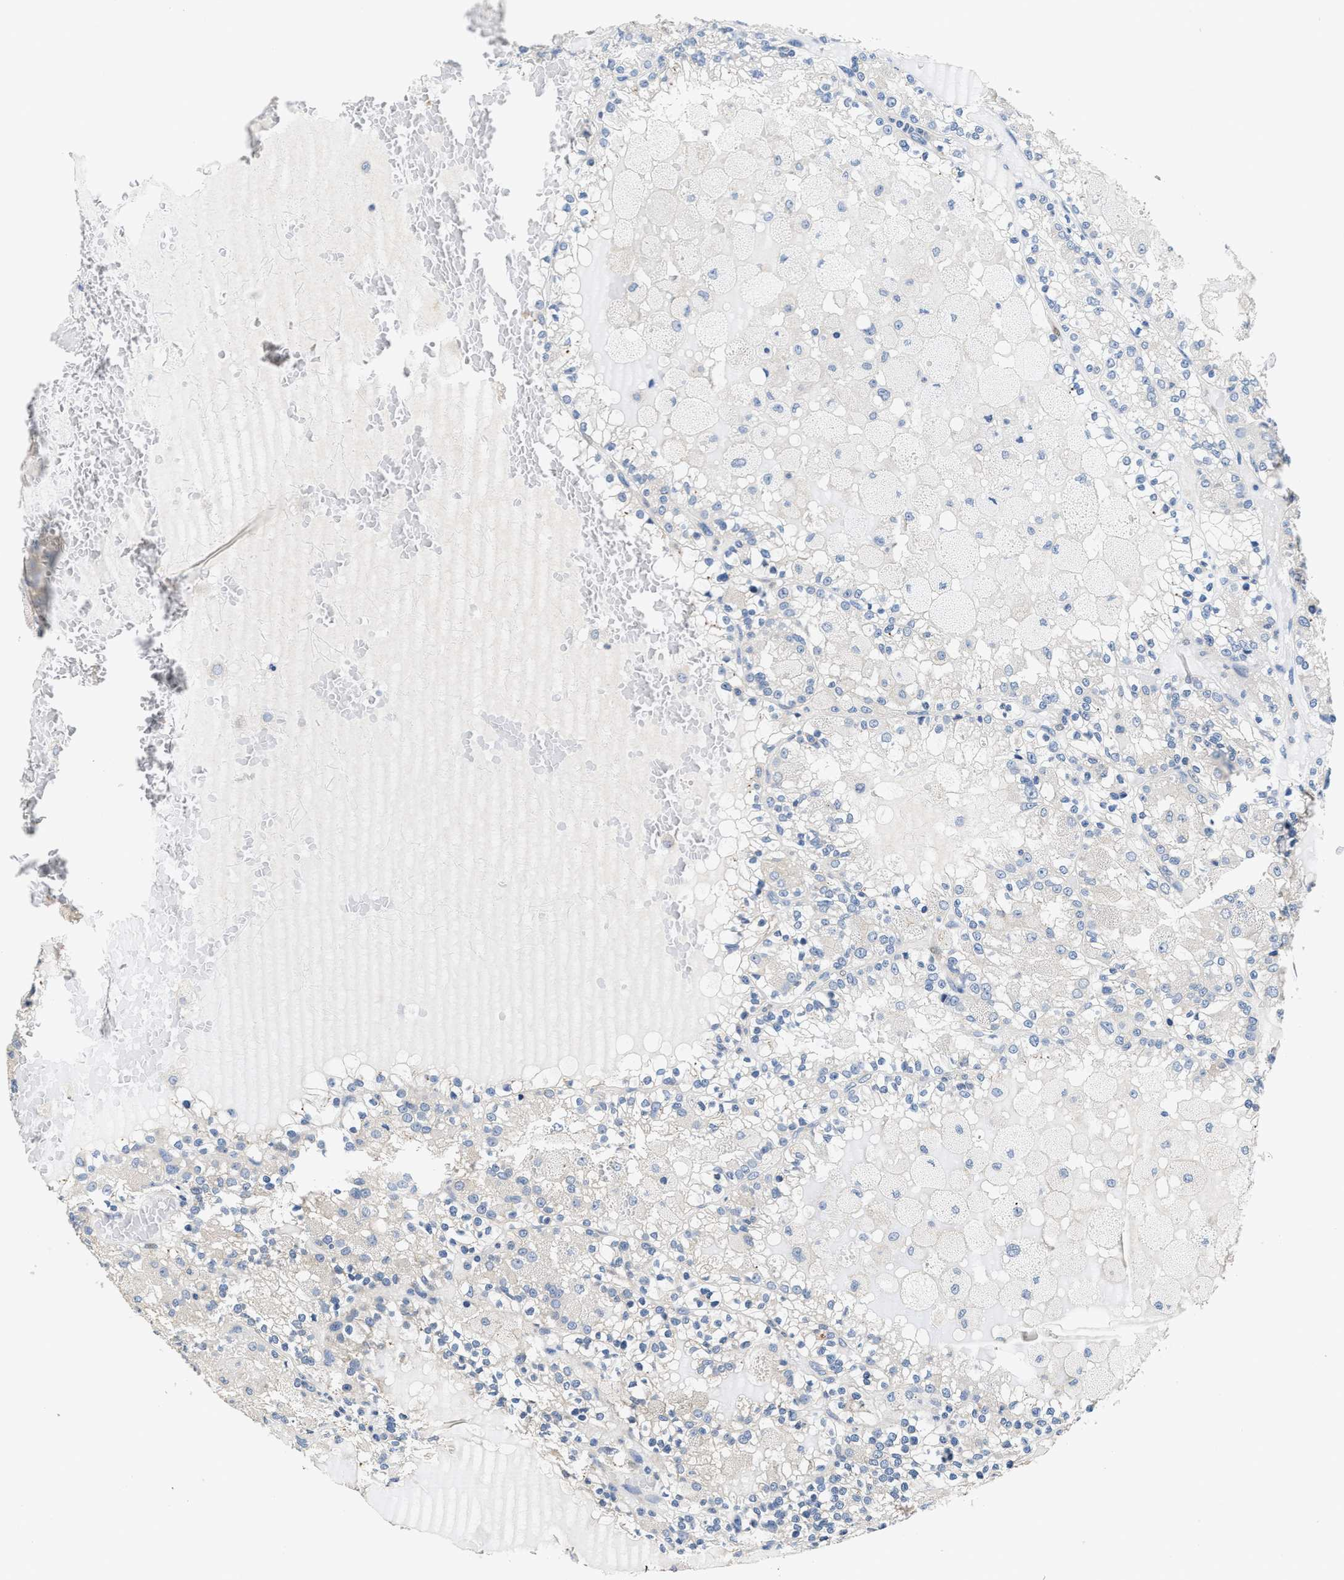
{"staining": {"intensity": "negative", "quantity": "none", "location": "none"}, "tissue": "renal cancer", "cell_type": "Tumor cells", "image_type": "cancer", "snomed": [{"axis": "morphology", "description": "Adenocarcinoma, NOS"}, {"axis": "topography", "description": "Kidney"}], "caption": "Immunohistochemistry (IHC) of human adenocarcinoma (renal) shows no staining in tumor cells. (DAB (3,3'-diaminobenzidine) immunohistochemistry (IHC) visualized using brightfield microscopy, high magnification).", "gene": "ANKIB1", "patient": {"sex": "female", "age": 56}}